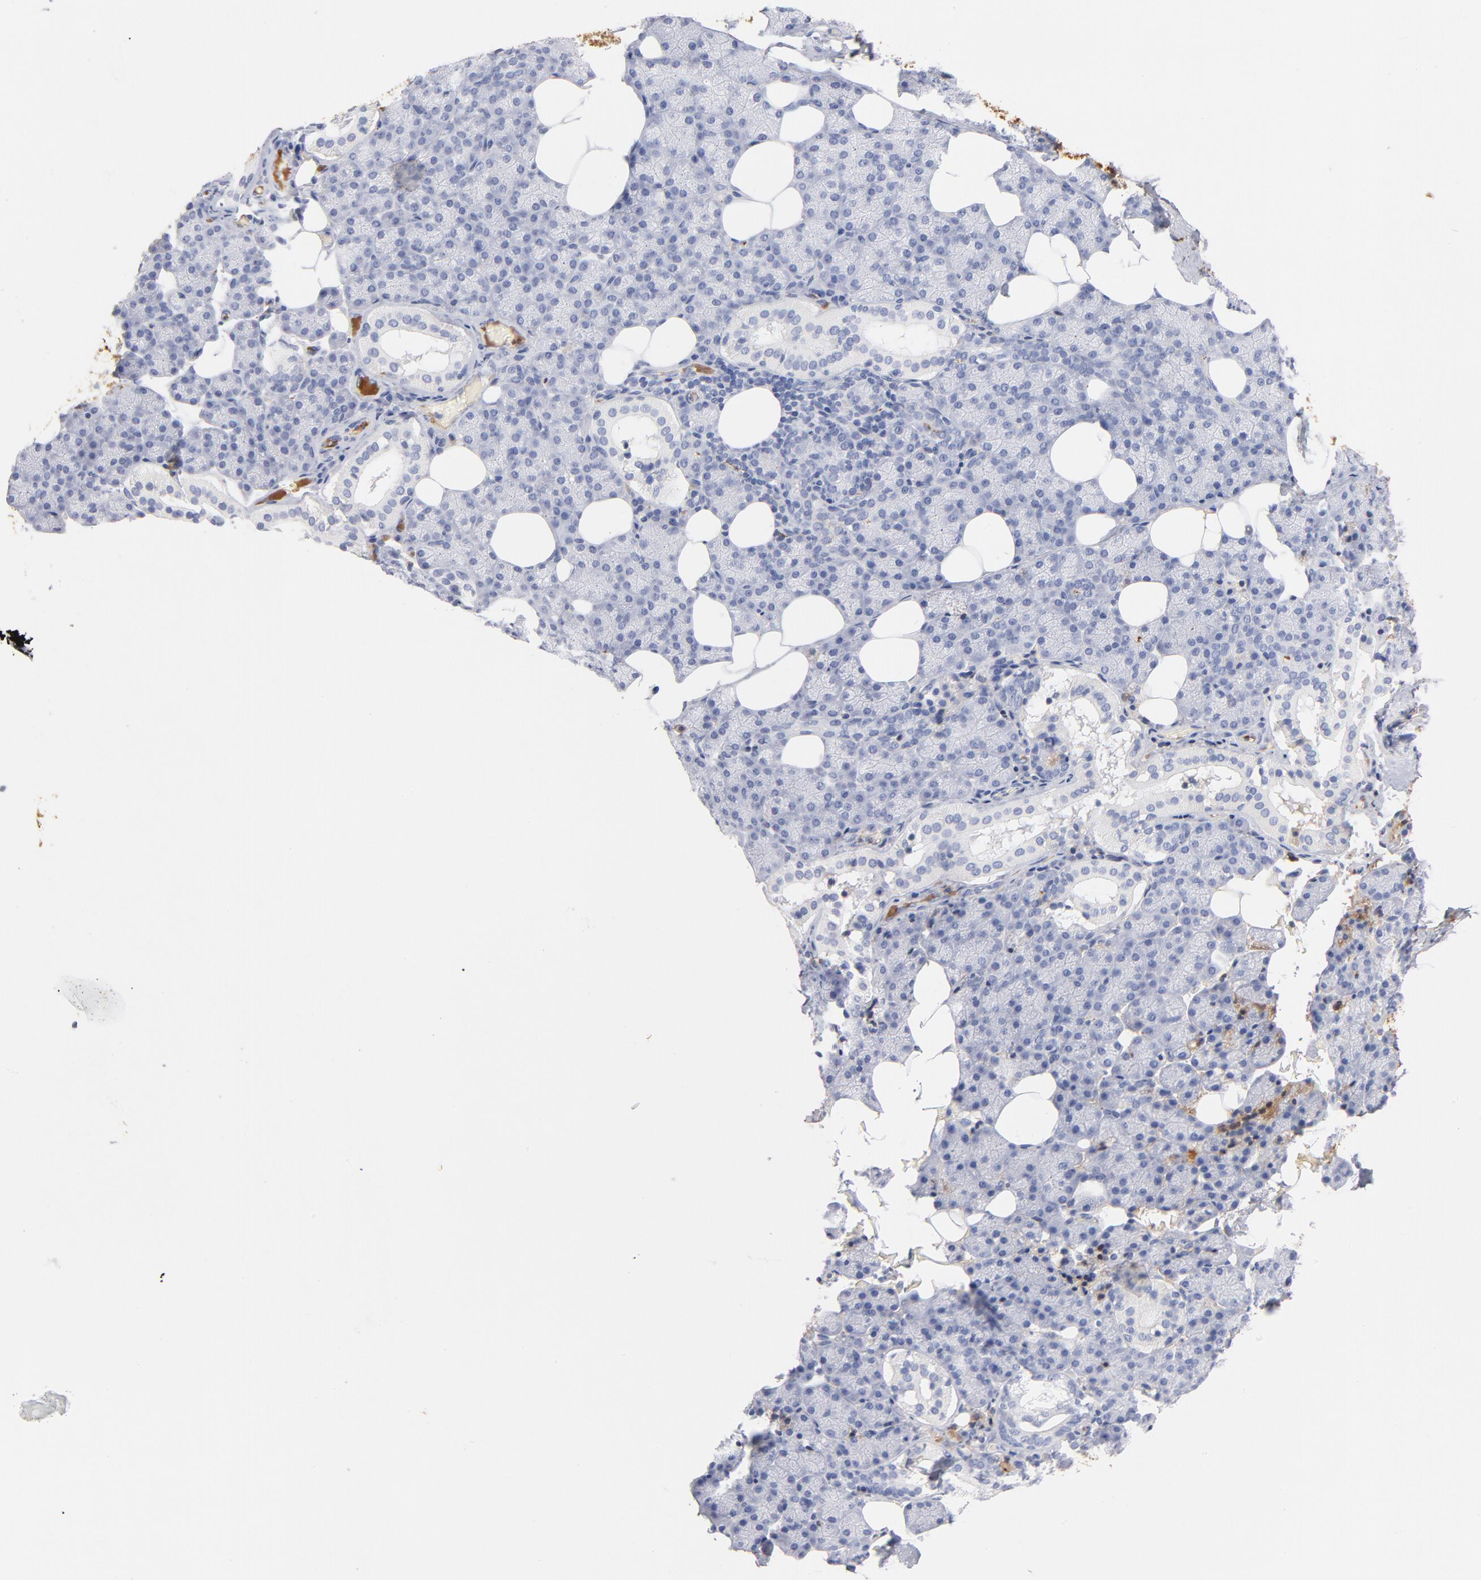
{"staining": {"intensity": "negative", "quantity": "none", "location": "none"}, "tissue": "salivary gland", "cell_type": "Glandular cells", "image_type": "normal", "snomed": [{"axis": "morphology", "description": "Normal tissue, NOS"}, {"axis": "topography", "description": "Lymph node"}, {"axis": "topography", "description": "Salivary gland"}], "caption": "This is an immunohistochemistry micrograph of unremarkable human salivary gland. There is no staining in glandular cells.", "gene": "C3", "patient": {"sex": "male", "age": 8}}